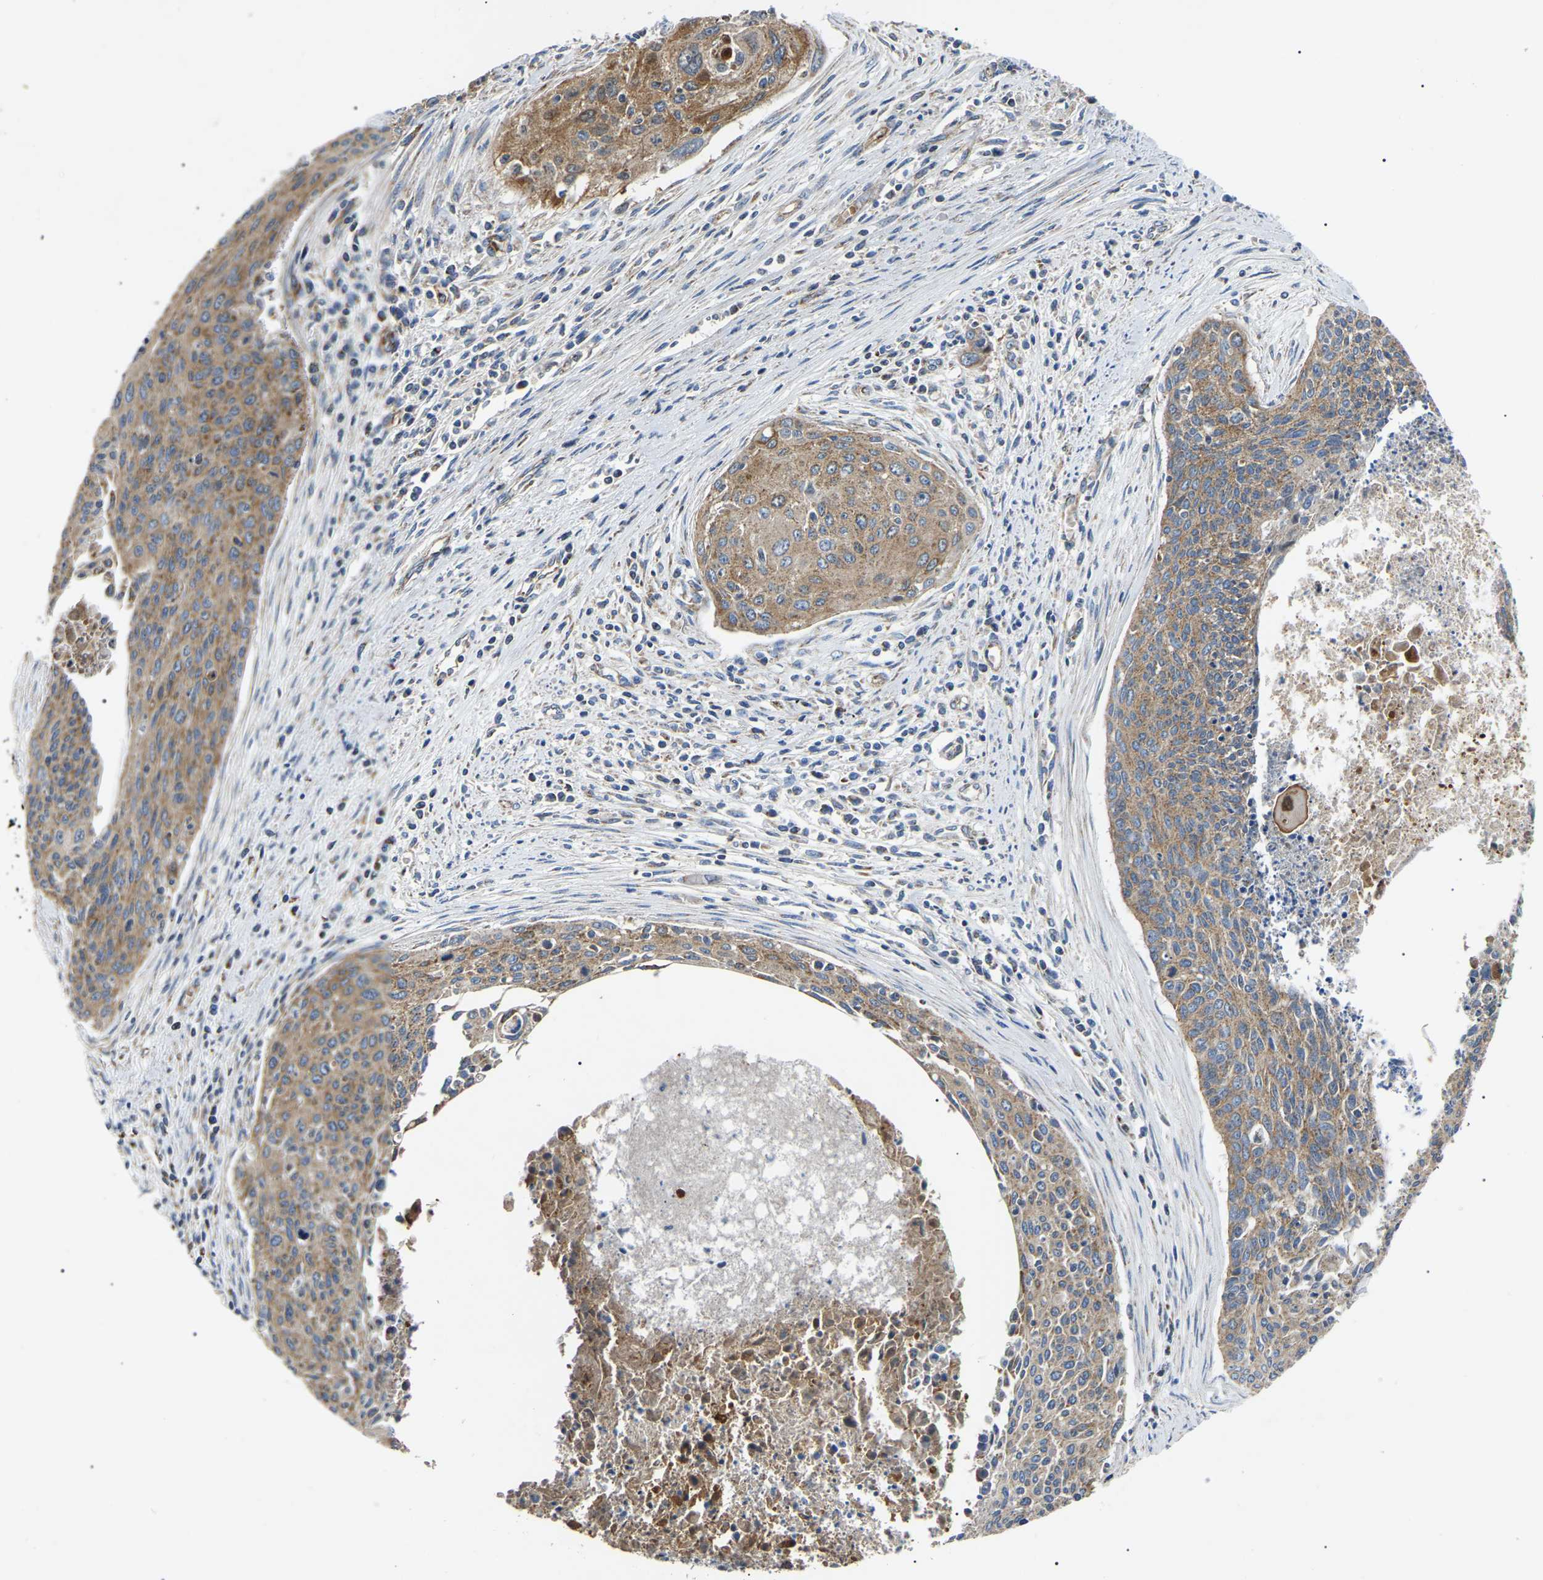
{"staining": {"intensity": "moderate", "quantity": ">75%", "location": "cytoplasmic/membranous"}, "tissue": "cervical cancer", "cell_type": "Tumor cells", "image_type": "cancer", "snomed": [{"axis": "morphology", "description": "Squamous cell carcinoma, NOS"}, {"axis": "topography", "description": "Cervix"}], "caption": "Moderate cytoplasmic/membranous protein staining is seen in about >75% of tumor cells in squamous cell carcinoma (cervical). The protein is stained brown, and the nuclei are stained in blue (DAB (3,3'-diaminobenzidine) IHC with brightfield microscopy, high magnification).", "gene": "PPM1E", "patient": {"sex": "female", "age": 55}}